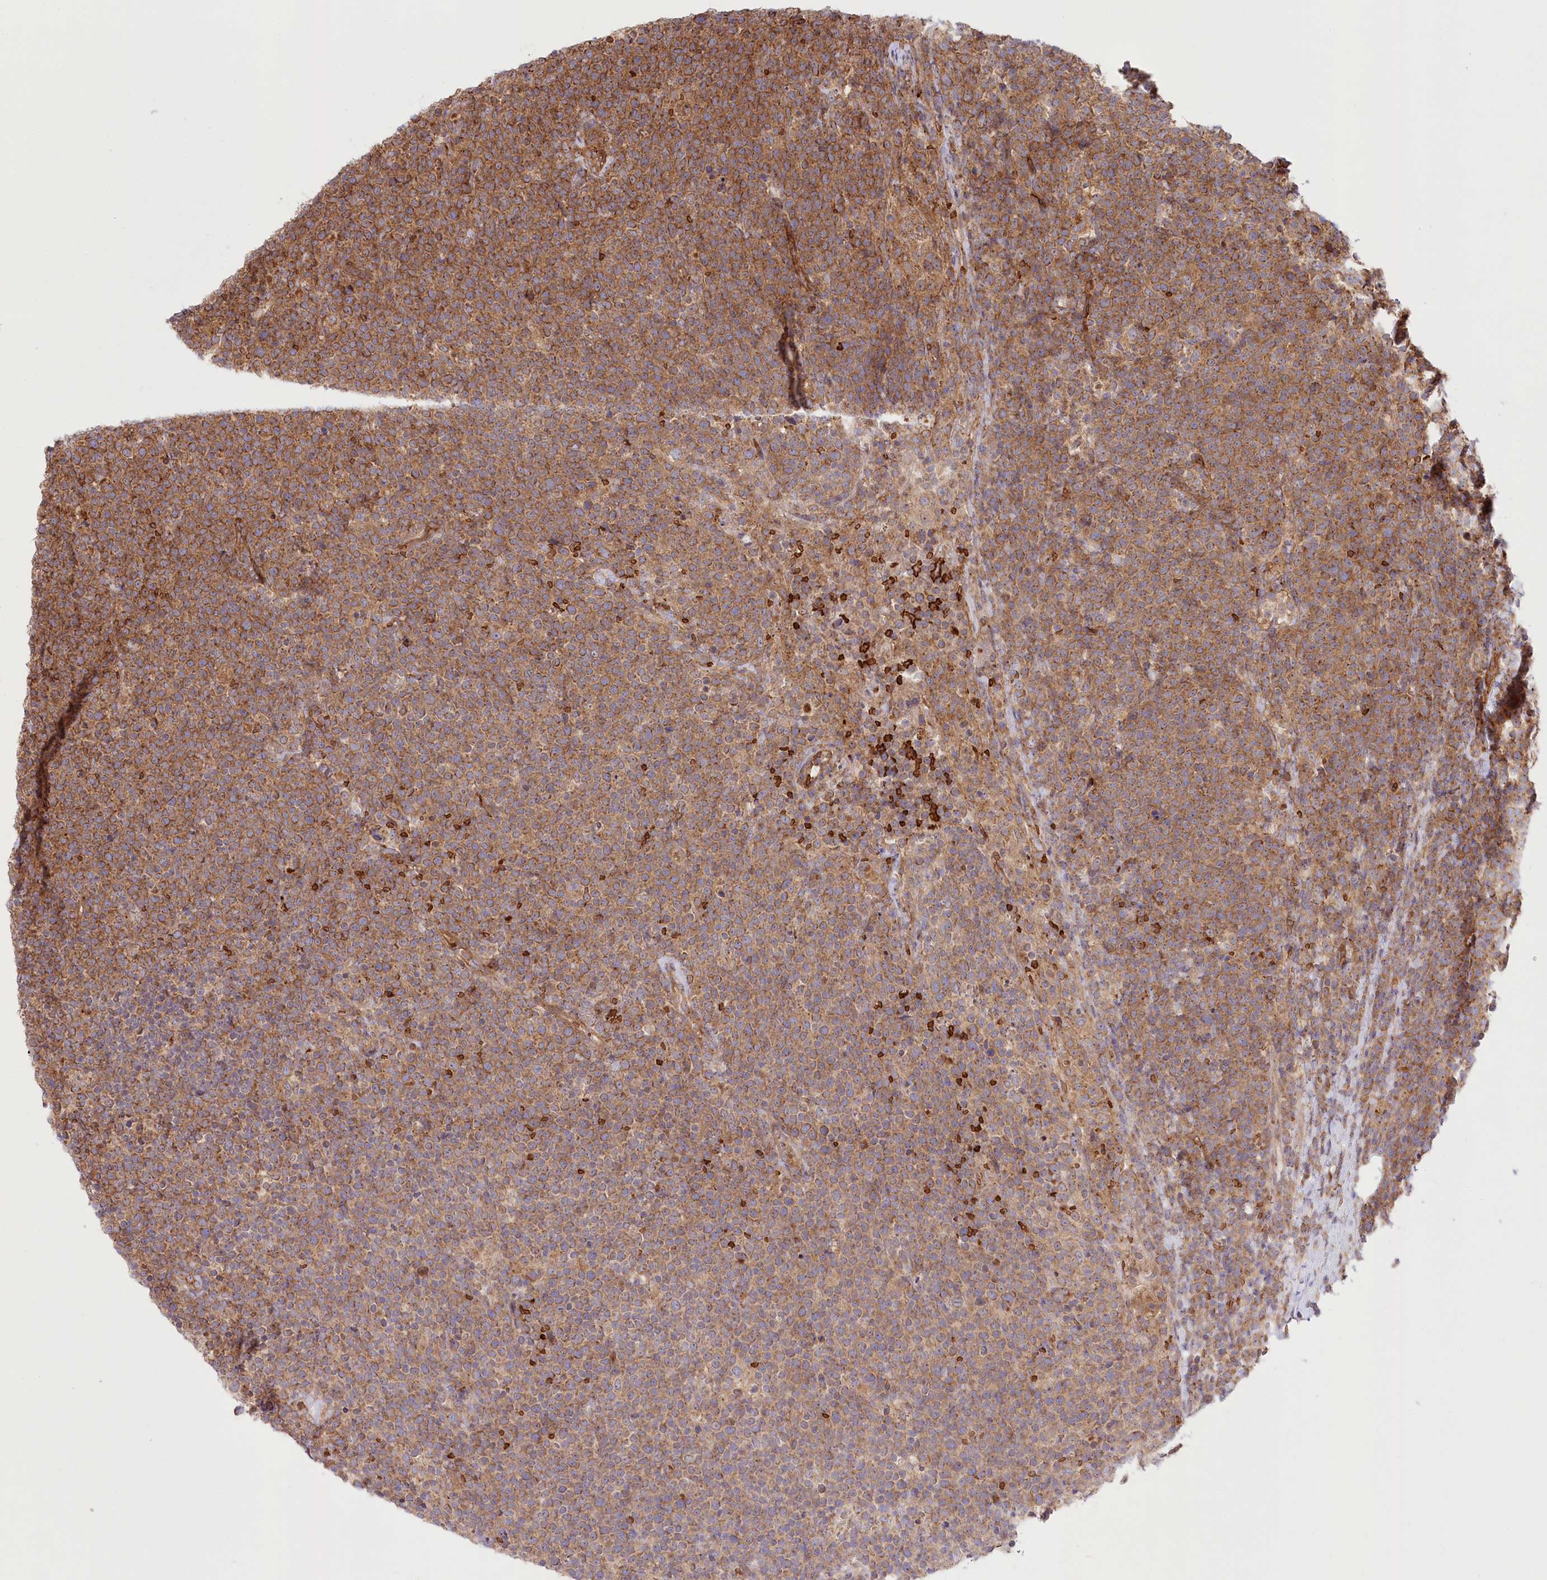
{"staining": {"intensity": "moderate", "quantity": ">75%", "location": "cytoplasmic/membranous"}, "tissue": "lymphoma", "cell_type": "Tumor cells", "image_type": "cancer", "snomed": [{"axis": "morphology", "description": "Malignant lymphoma, non-Hodgkin's type, High grade"}, {"axis": "topography", "description": "Lymph node"}], "caption": "Immunohistochemistry (IHC) photomicrograph of neoplastic tissue: human lymphoma stained using IHC displays medium levels of moderate protein expression localized specifically in the cytoplasmic/membranous of tumor cells, appearing as a cytoplasmic/membranous brown color.", "gene": "COMMD3", "patient": {"sex": "male", "age": 61}}